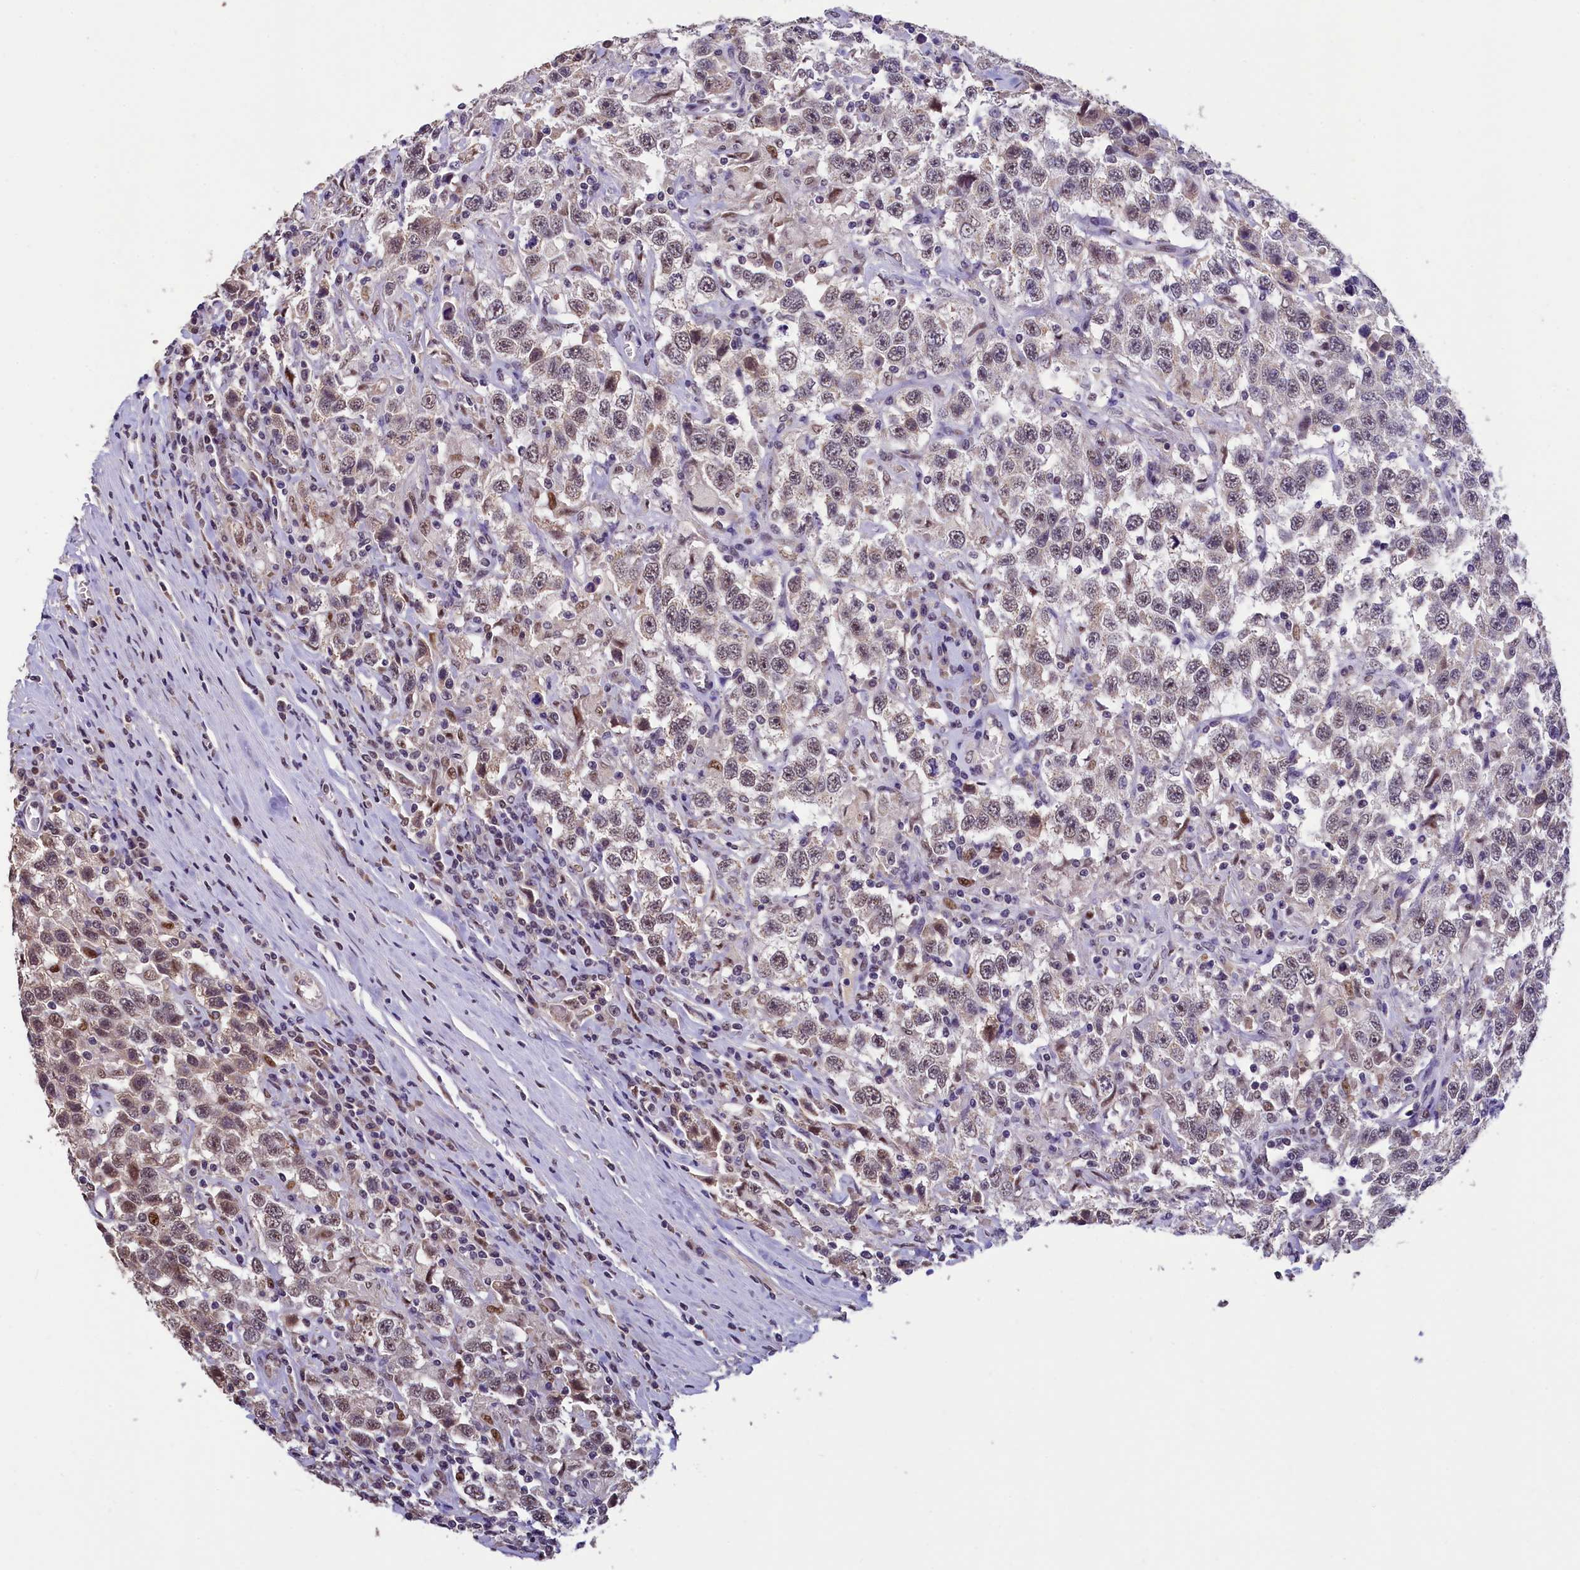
{"staining": {"intensity": "moderate", "quantity": "<25%", "location": "nuclear"}, "tissue": "testis cancer", "cell_type": "Tumor cells", "image_type": "cancer", "snomed": [{"axis": "morphology", "description": "Seminoma, NOS"}, {"axis": "topography", "description": "Testis"}], "caption": "Immunohistochemistry photomicrograph of neoplastic tissue: human testis cancer (seminoma) stained using IHC reveals low levels of moderate protein expression localized specifically in the nuclear of tumor cells, appearing as a nuclear brown color.", "gene": "HECTD4", "patient": {"sex": "male", "age": 41}}